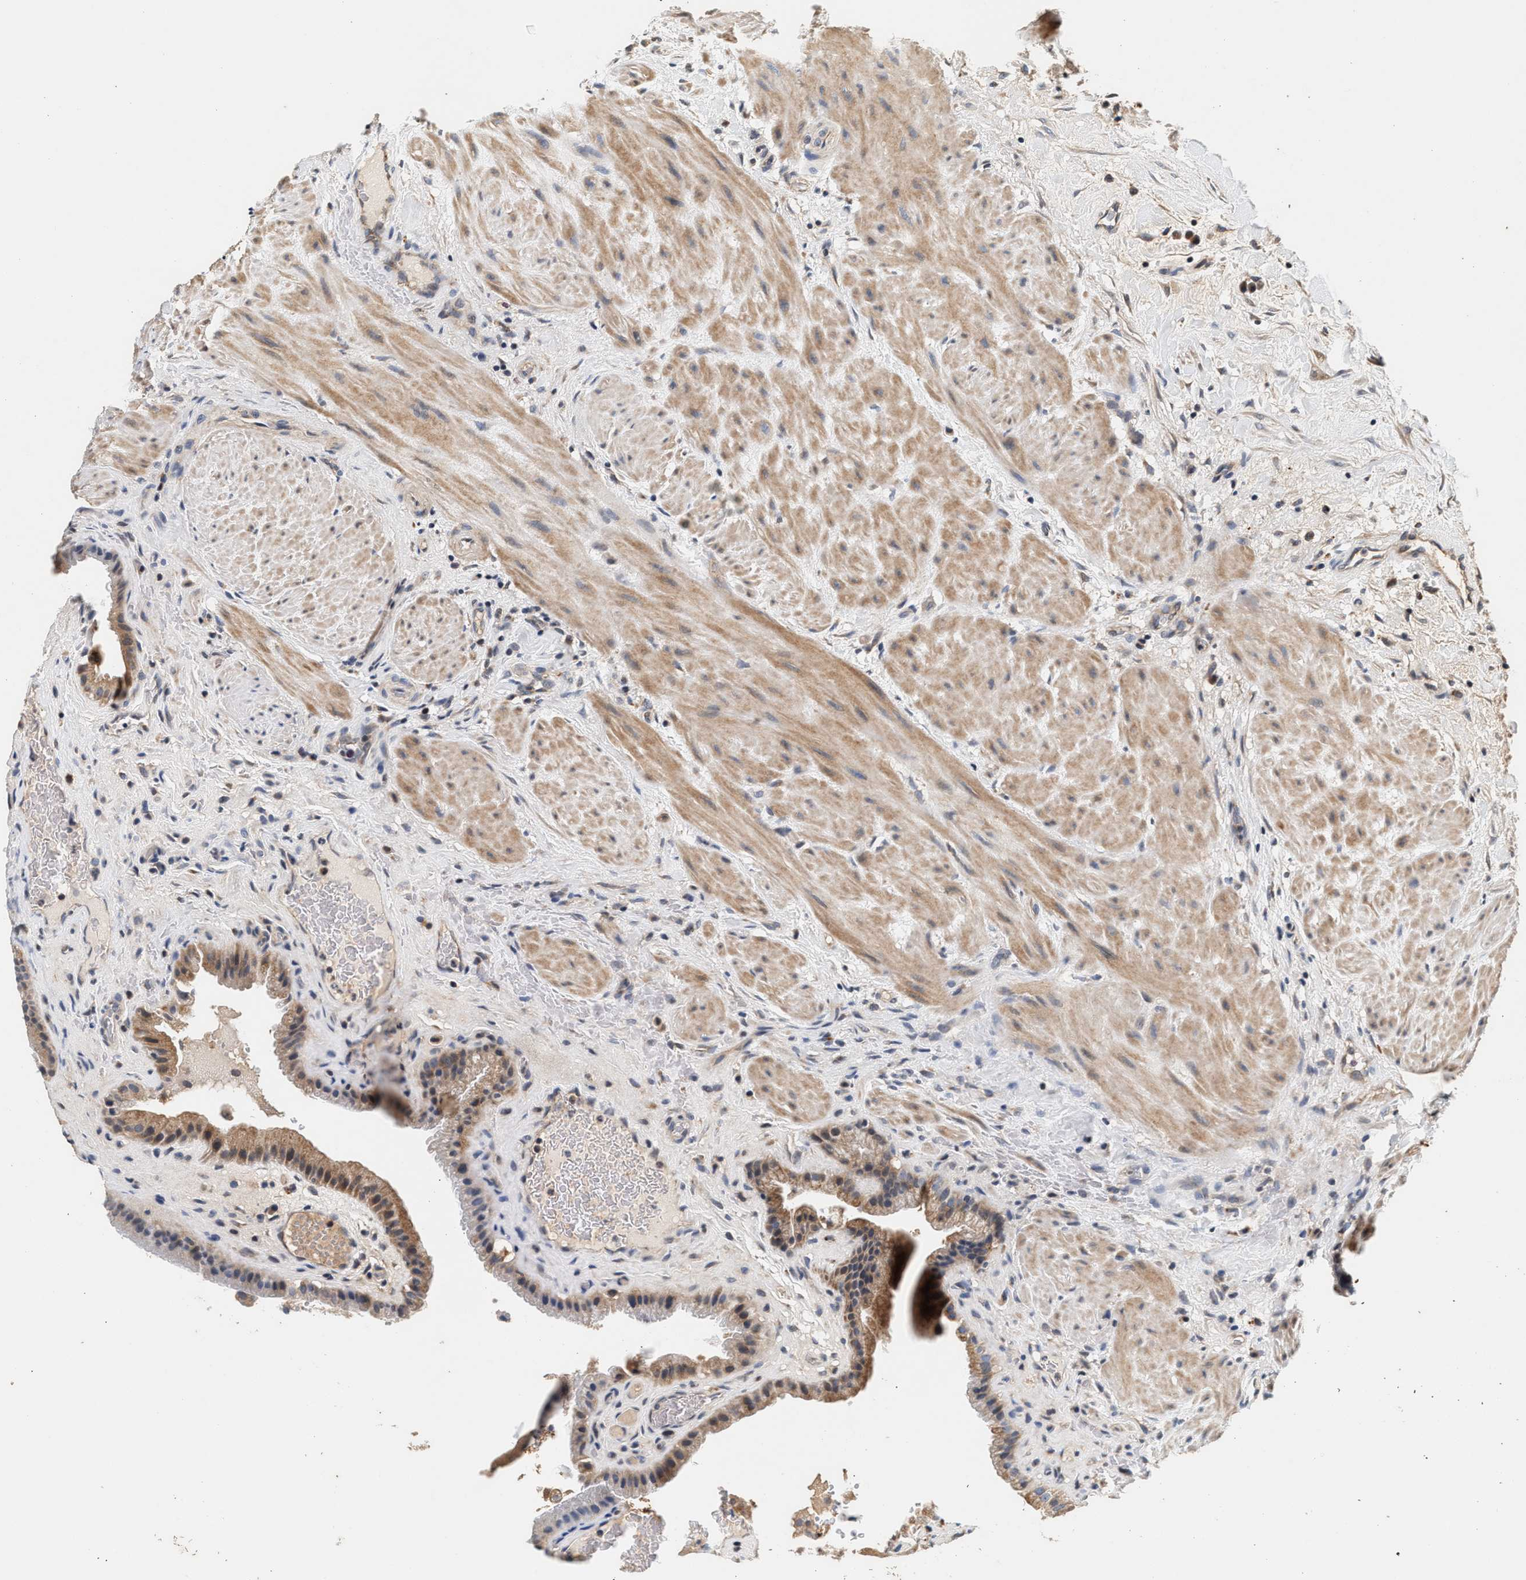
{"staining": {"intensity": "moderate", "quantity": ">75%", "location": "cytoplasmic/membranous"}, "tissue": "gallbladder", "cell_type": "Glandular cells", "image_type": "normal", "snomed": [{"axis": "morphology", "description": "Normal tissue, NOS"}, {"axis": "topography", "description": "Gallbladder"}], "caption": "Immunohistochemical staining of unremarkable gallbladder reveals >75% levels of moderate cytoplasmic/membranous protein positivity in approximately >75% of glandular cells. Immunohistochemistry stains the protein of interest in brown and the nuclei are stained blue.", "gene": "PTGR3", "patient": {"sex": "male", "age": 49}}